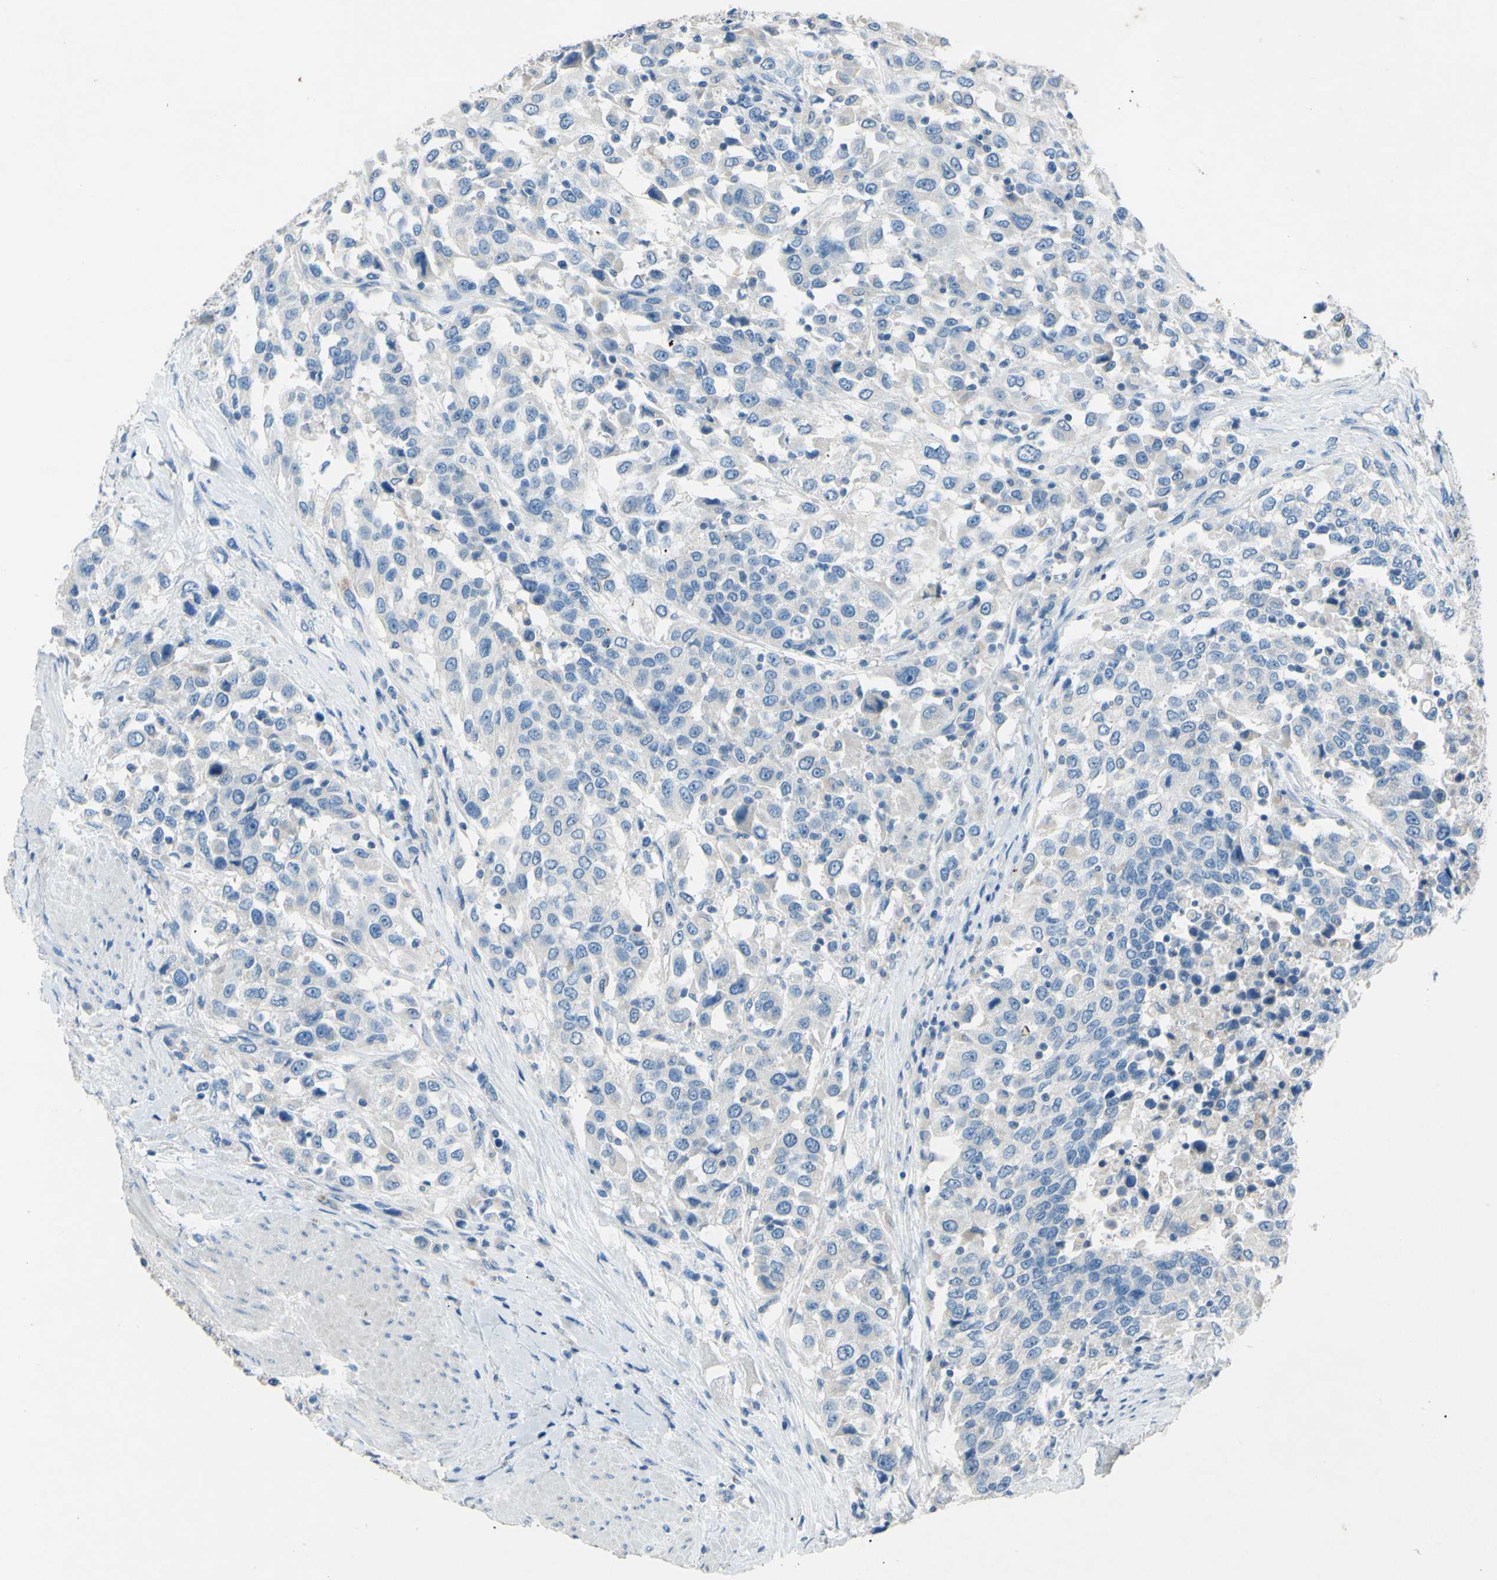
{"staining": {"intensity": "negative", "quantity": "none", "location": "none"}, "tissue": "urothelial cancer", "cell_type": "Tumor cells", "image_type": "cancer", "snomed": [{"axis": "morphology", "description": "Urothelial carcinoma, High grade"}, {"axis": "topography", "description": "Urinary bladder"}], "caption": "Protein analysis of urothelial cancer demonstrates no significant positivity in tumor cells. Nuclei are stained in blue.", "gene": "CDH10", "patient": {"sex": "female", "age": 80}}